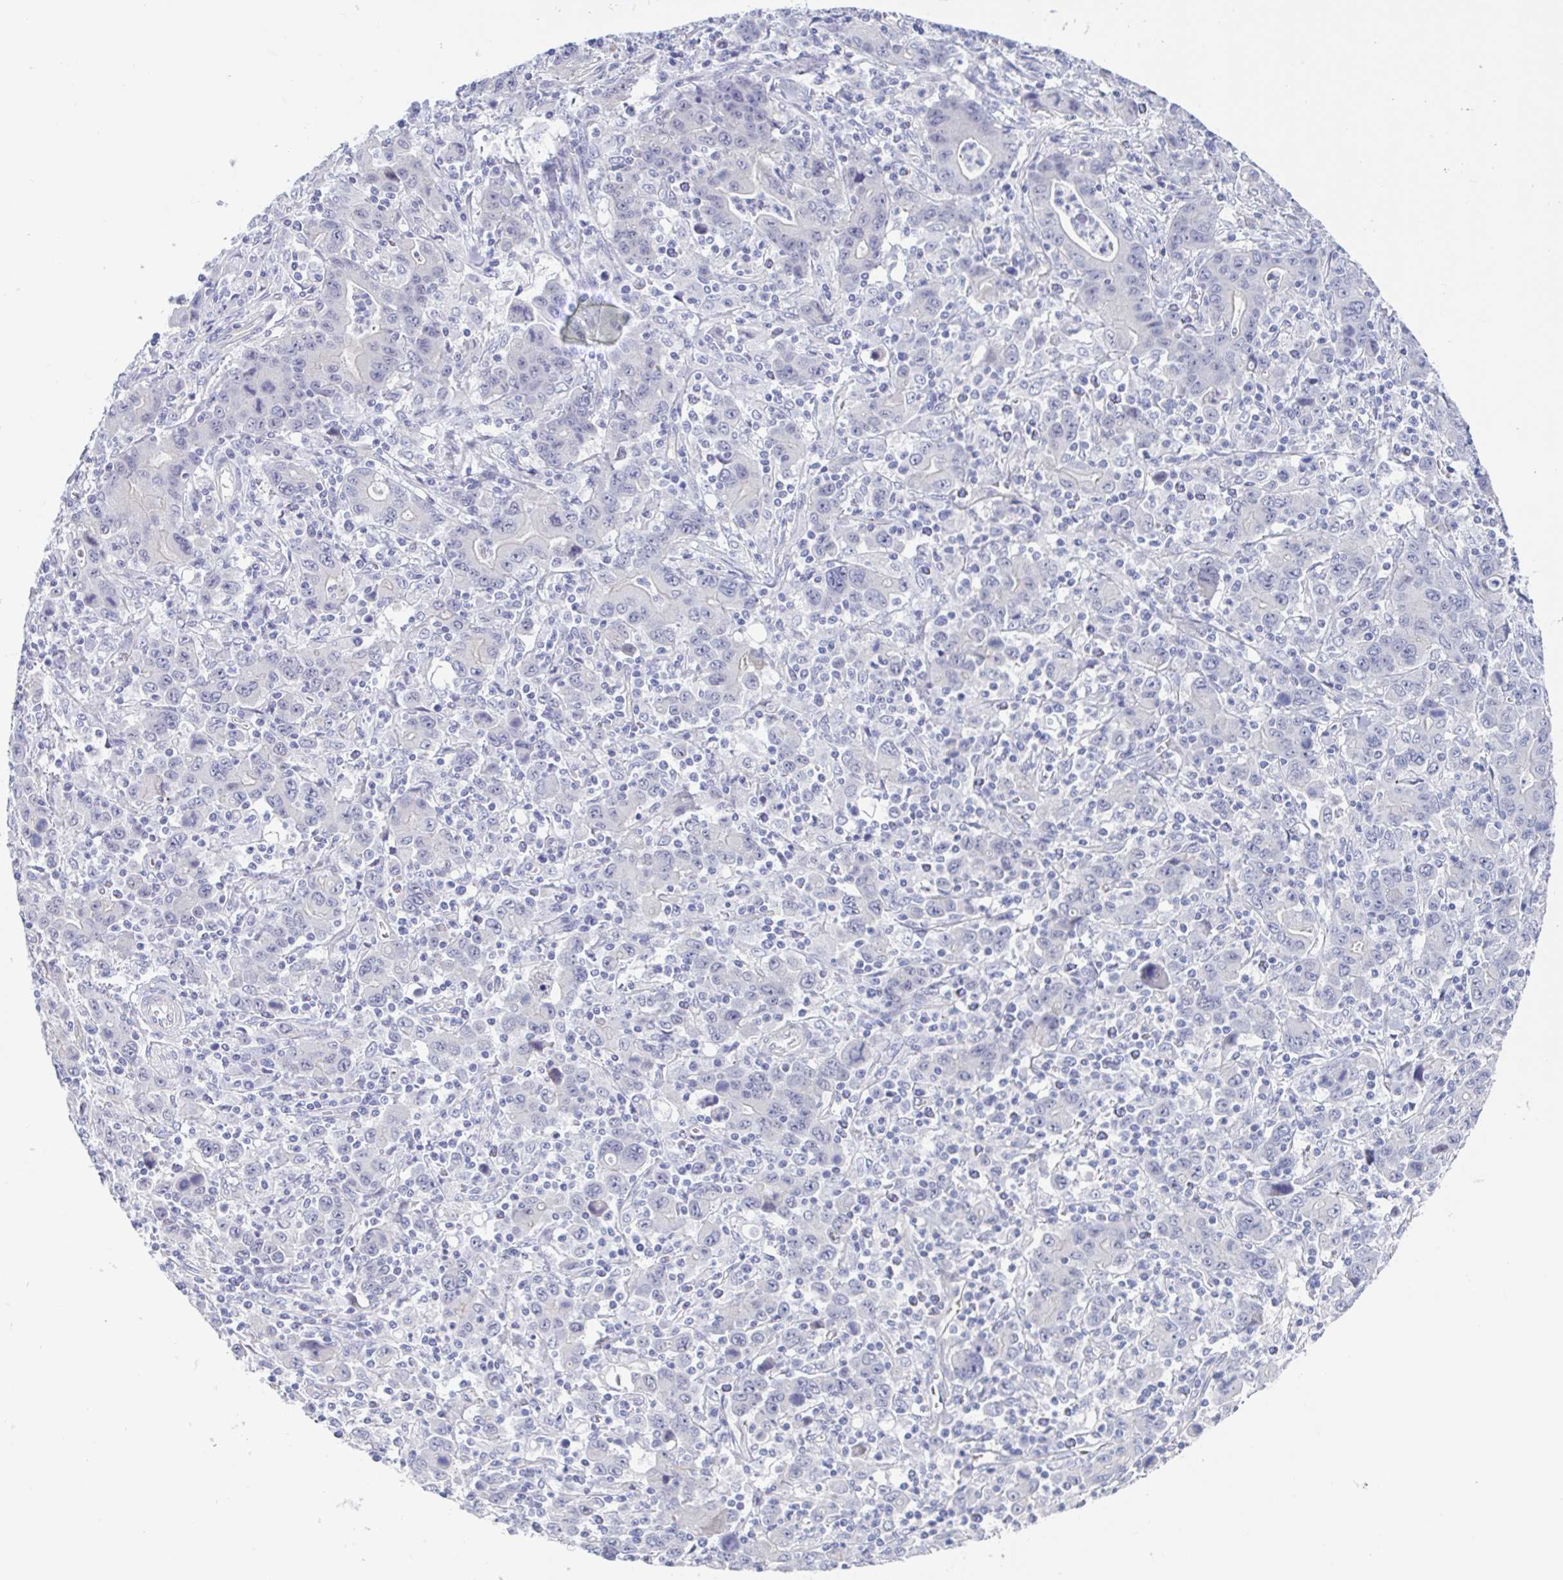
{"staining": {"intensity": "negative", "quantity": "none", "location": "none"}, "tissue": "stomach cancer", "cell_type": "Tumor cells", "image_type": "cancer", "snomed": [{"axis": "morphology", "description": "Adenocarcinoma, NOS"}, {"axis": "topography", "description": "Stomach, upper"}], "caption": "Protein analysis of stomach adenocarcinoma exhibits no significant positivity in tumor cells. Brightfield microscopy of immunohistochemistry stained with DAB (brown) and hematoxylin (blue), captured at high magnification.", "gene": "TEX12", "patient": {"sex": "male", "age": 69}}